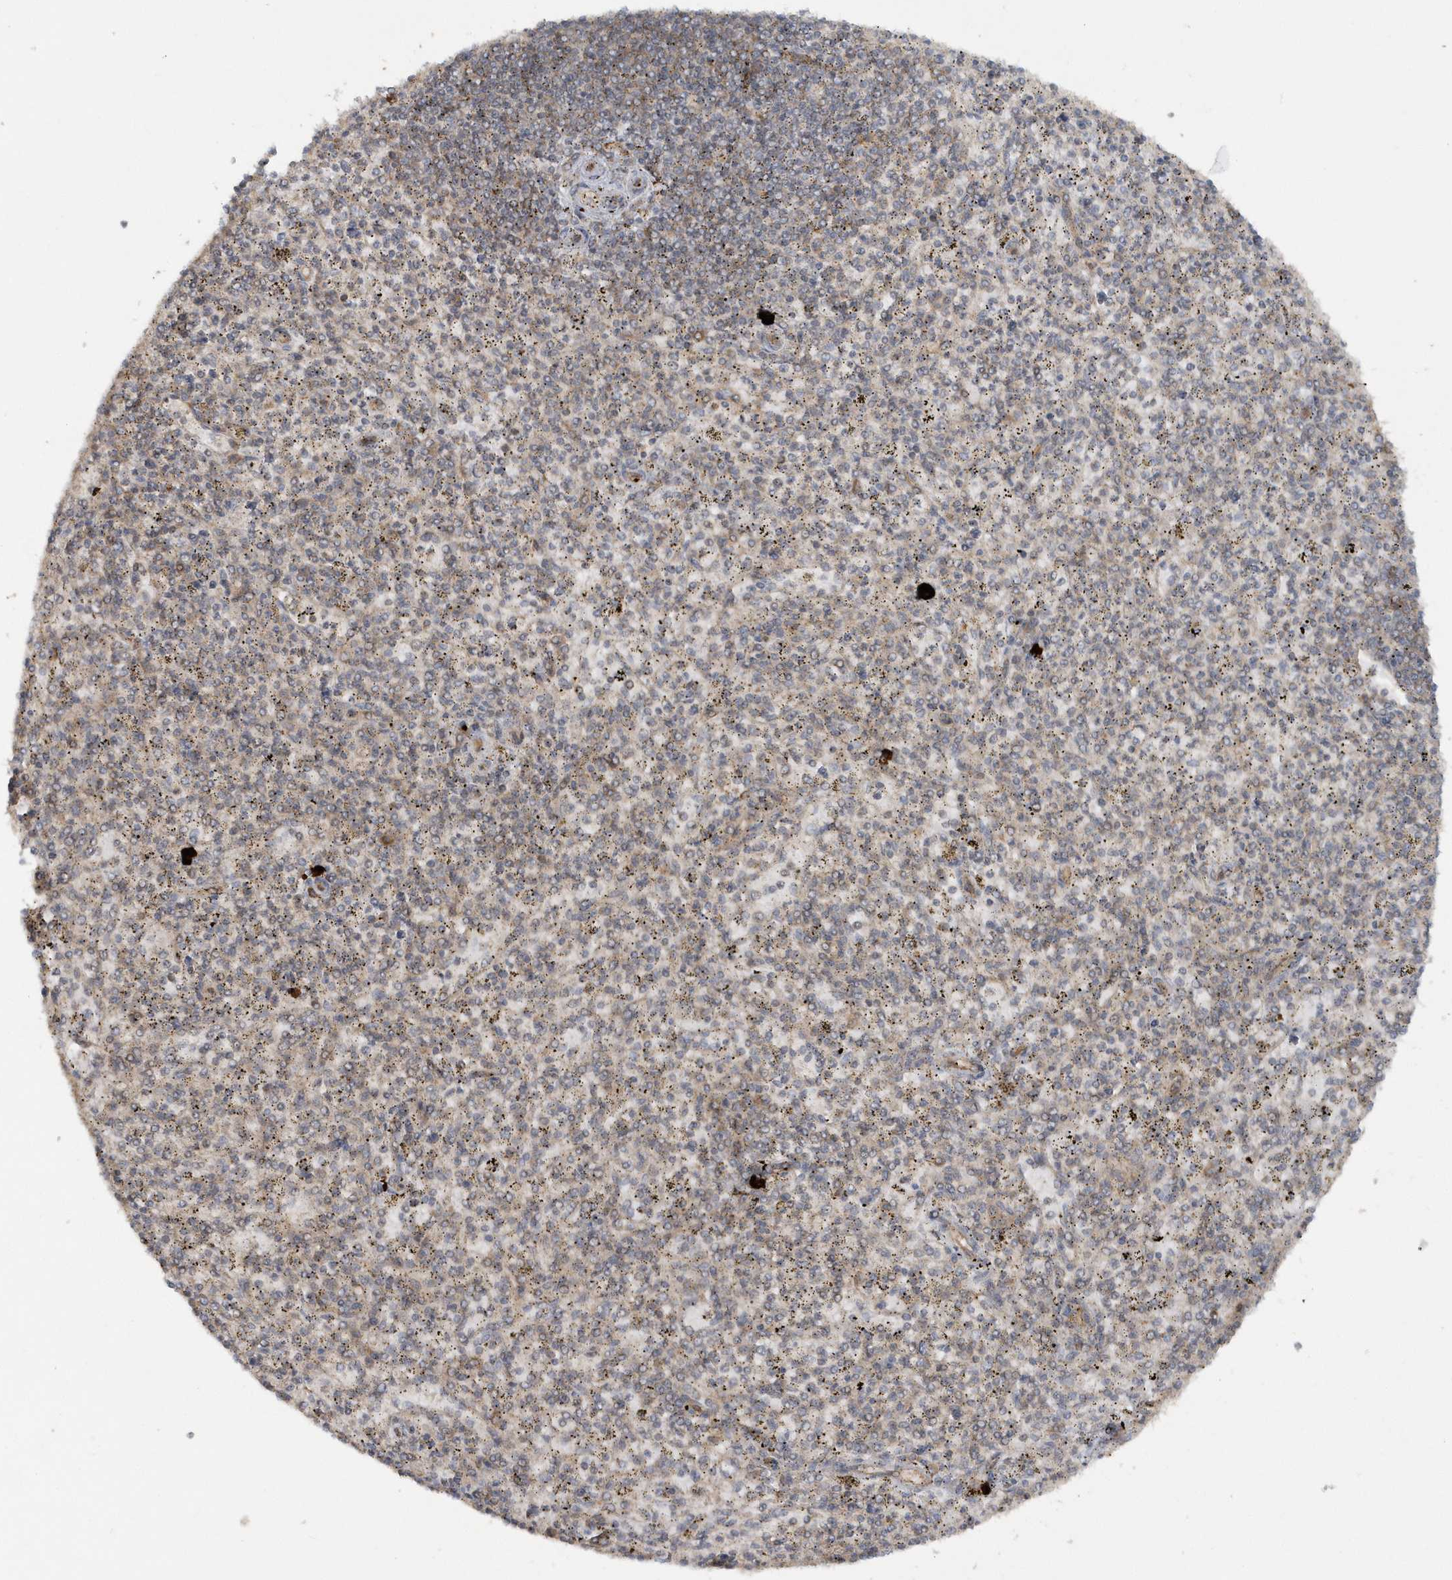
{"staining": {"intensity": "moderate", "quantity": "<25%", "location": "cytoplasmic/membranous"}, "tissue": "spleen", "cell_type": "Cells in red pulp", "image_type": "normal", "snomed": [{"axis": "morphology", "description": "Normal tissue, NOS"}, {"axis": "topography", "description": "Spleen"}], "caption": "Immunohistochemical staining of unremarkable spleen reveals moderate cytoplasmic/membranous protein staining in approximately <25% of cells in red pulp. The staining is performed using DAB brown chromogen to label protein expression. The nuclei are counter-stained blue using hematoxylin.", "gene": "STIM2", "patient": {"sex": "male", "age": 72}}